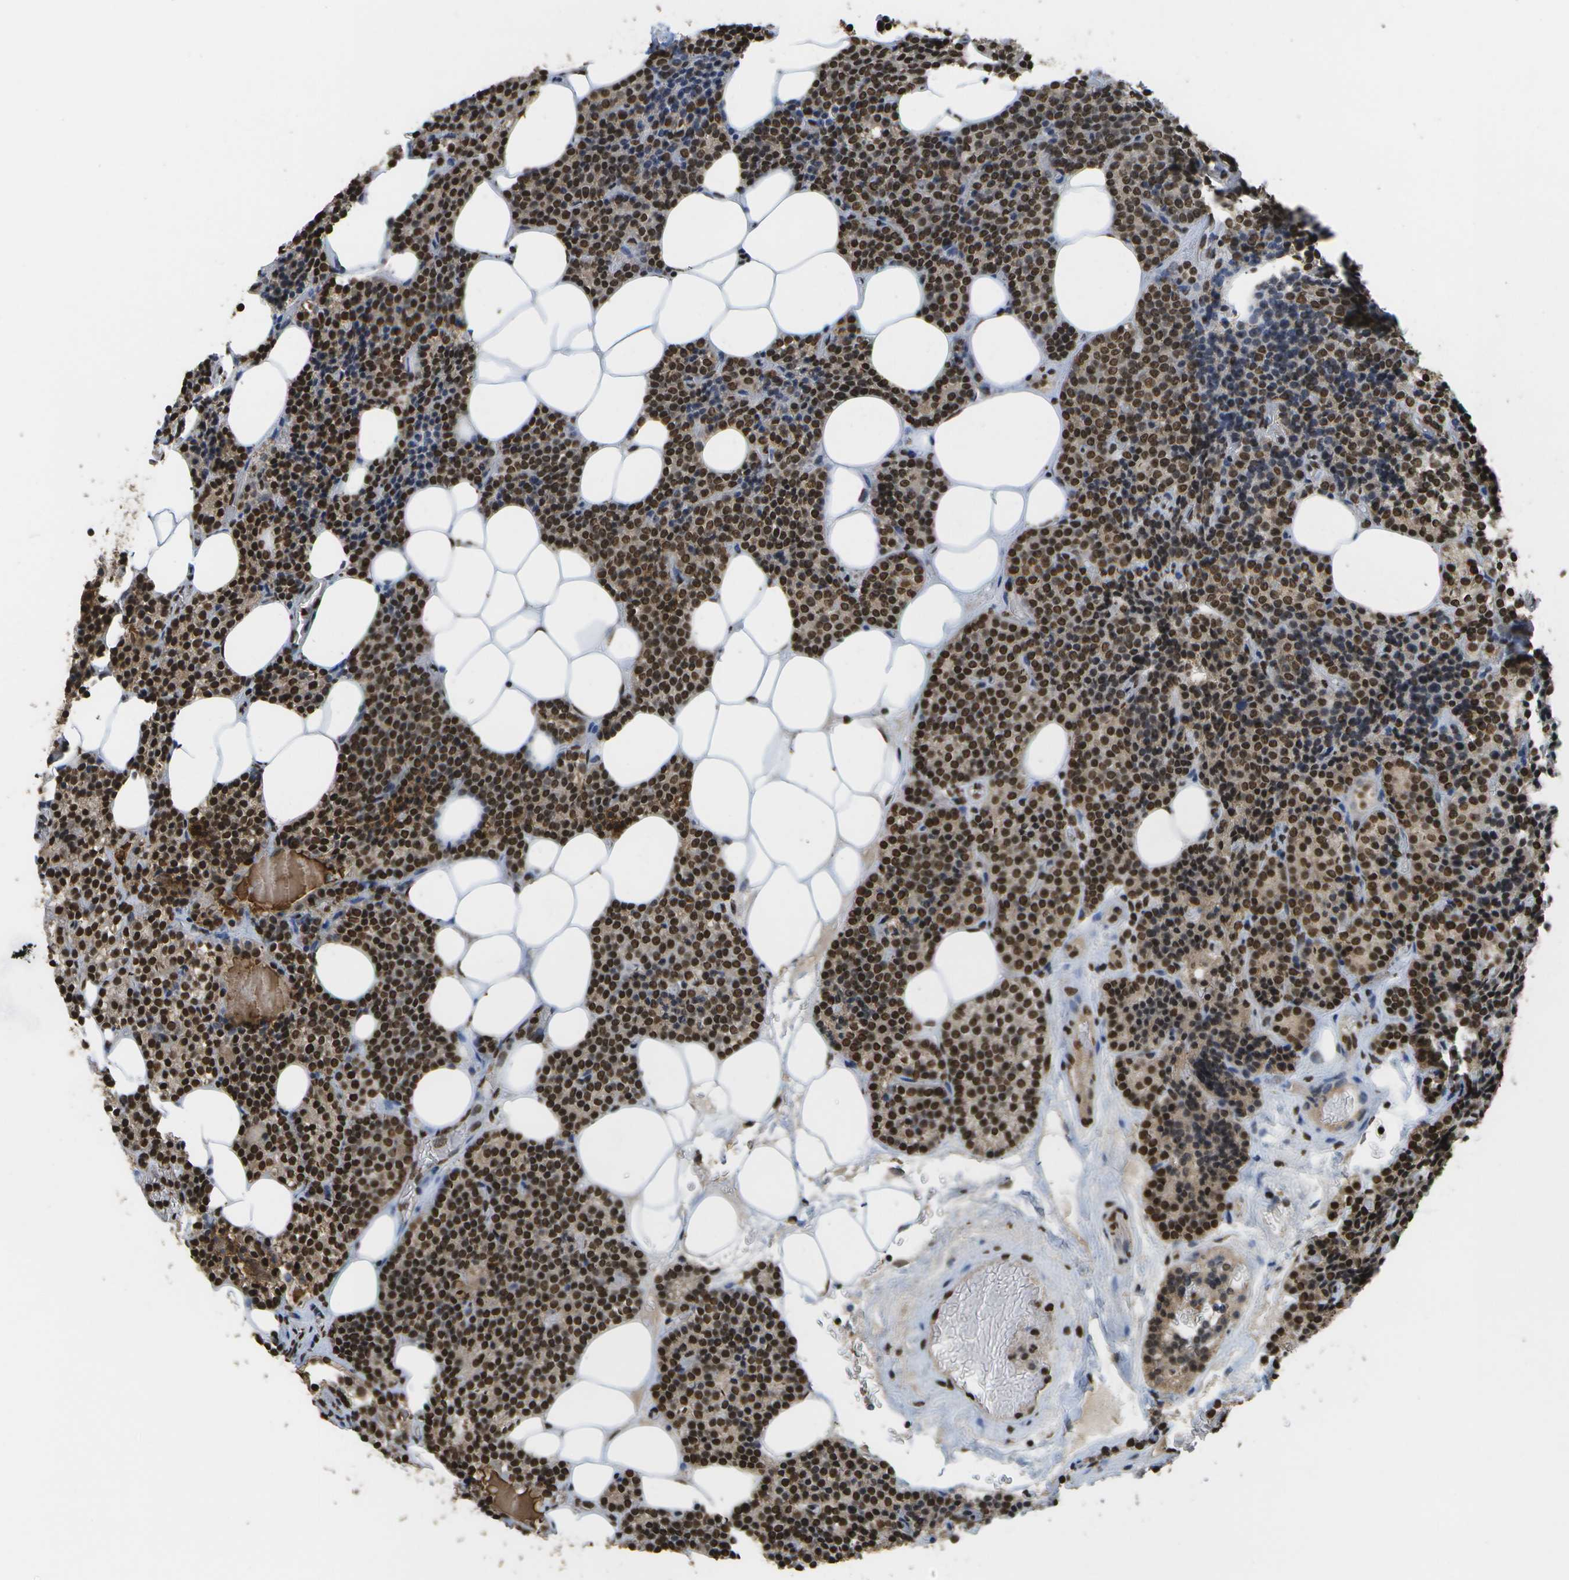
{"staining": {"intensity": "strong", "quantity": ">75%", "location": "cytoplasmic/membranous,nuclear"}, "tissue": "parathyroid gland", "cell_type": "Glandular cells", "image_type": "normal", "snomed": [{"axis": "morphology", "description": "Normal tissue, NOS"}, {"axis": "morphology", "description": "Adenoma, NOS"}, {"axis": "topography", "description": "Parathyroid gland"}], "caption": "Immunohistochemistry (IHC) histopathology image of benign parathyroid gland: parathyroid gland stained using IHC displays high levels of strong protein expression localized specifically in the cytoplasmic/membranous,nuclear of glandular cells, appearing as a cytoplasmic/membranous,nuclear brown color.", "gene": "SPEN", "patient": {"sex": "female", "age": 54}}